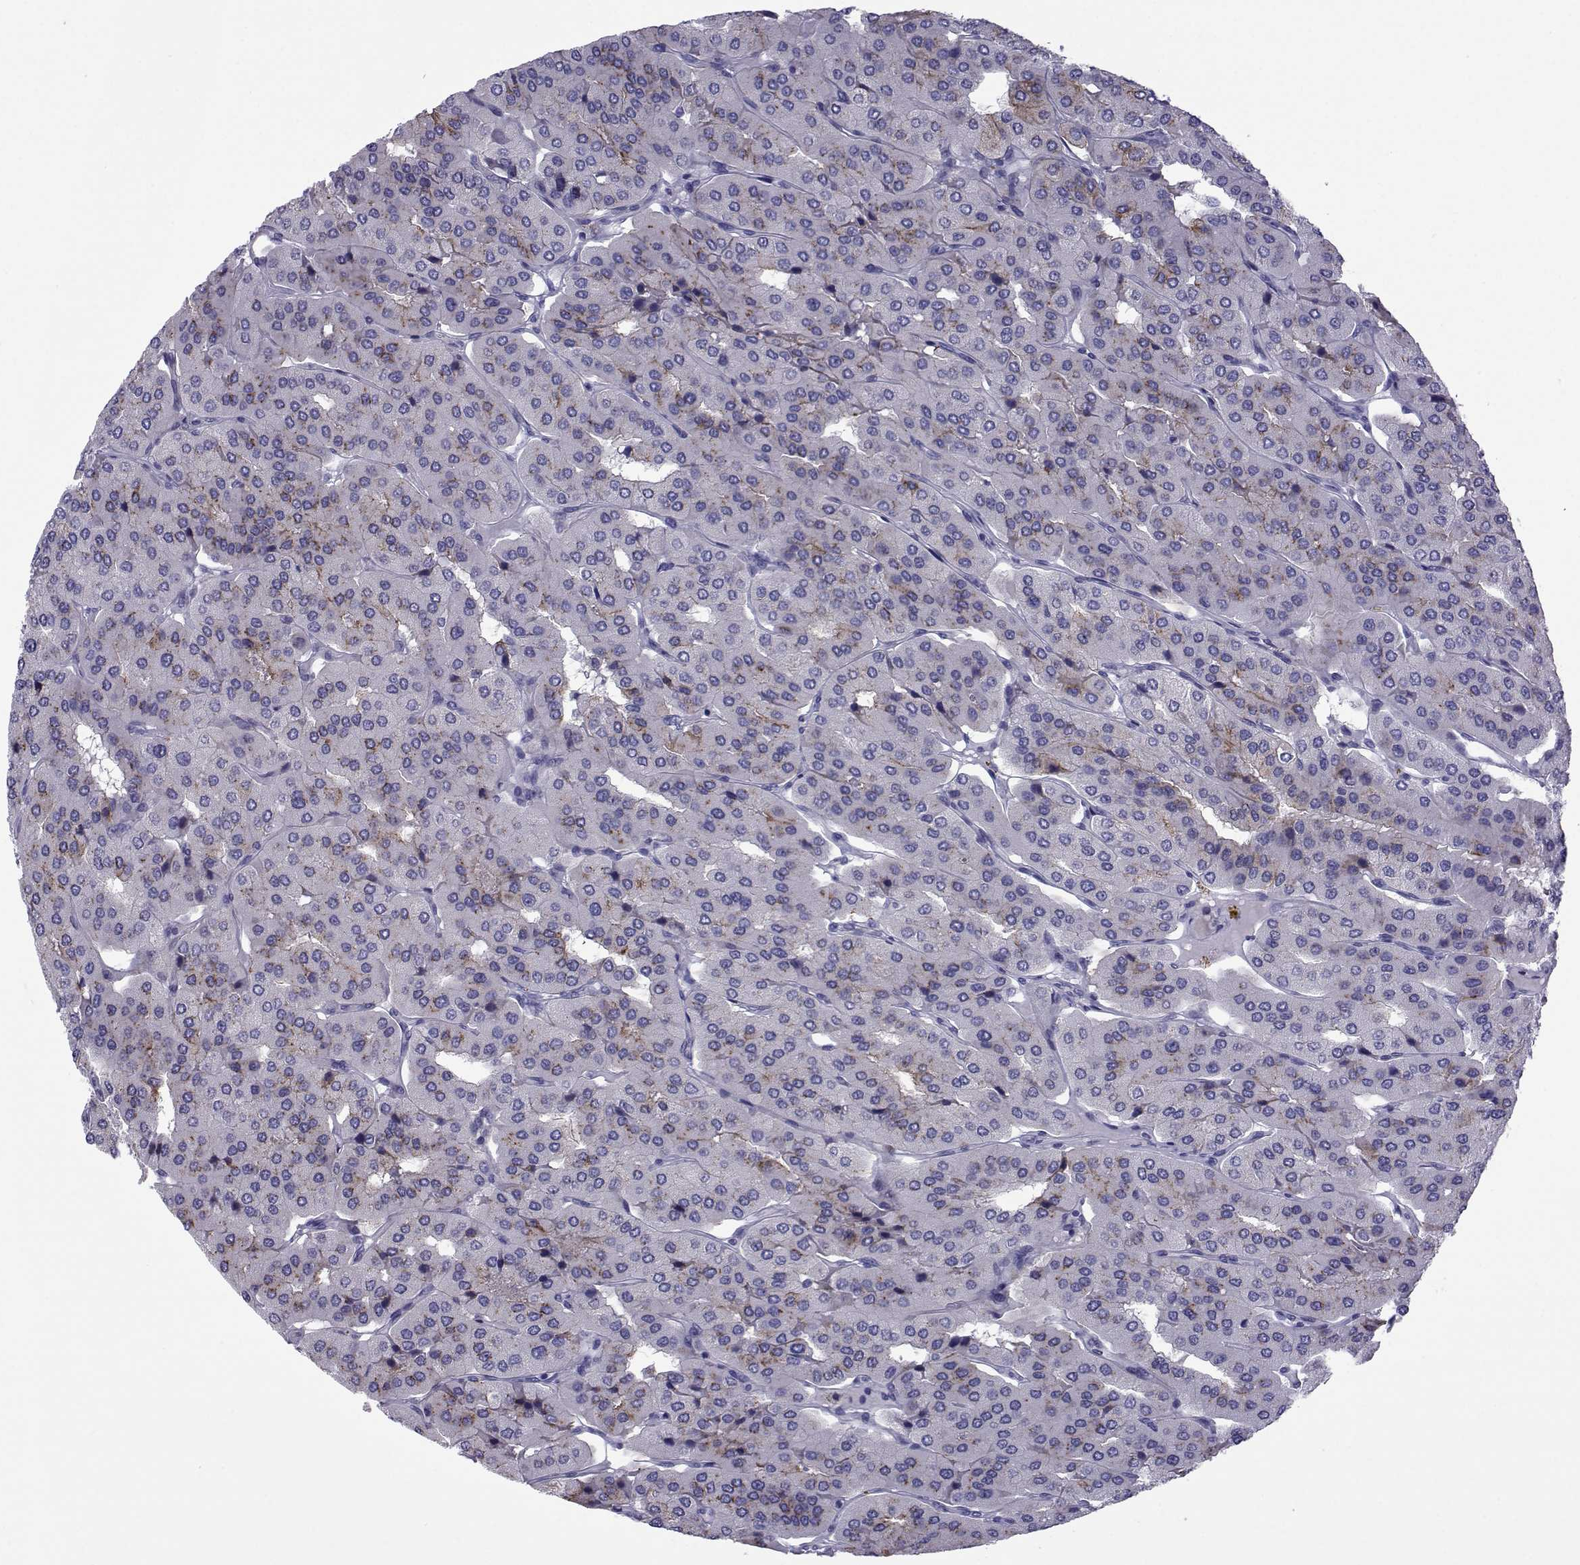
{"staining": {"intensity": "moderate", "quantity": "<25%", "location": "cytoplasmic/membranous"}, "tissue": "parathyroid gland", "cell_type": "Glandular cells", "image_type": "normal", "snomed": [{"axis": "morphology", "description": "Normal tissue, NOS"}, {"axis": "morphology", "description": "Adenoma, NOS"}, {"axis": "topography", "description": "Parathyroid gland"}], "caption": "This histopathology image demonstrates immunohistochemistry staining of normal human parathyroid gland, with low moderate cytoplasmic/membranous positivity in about <25% of glandular cells.", "gene": "COL22A1", "patient": {"sex": "female", "age": 86}}